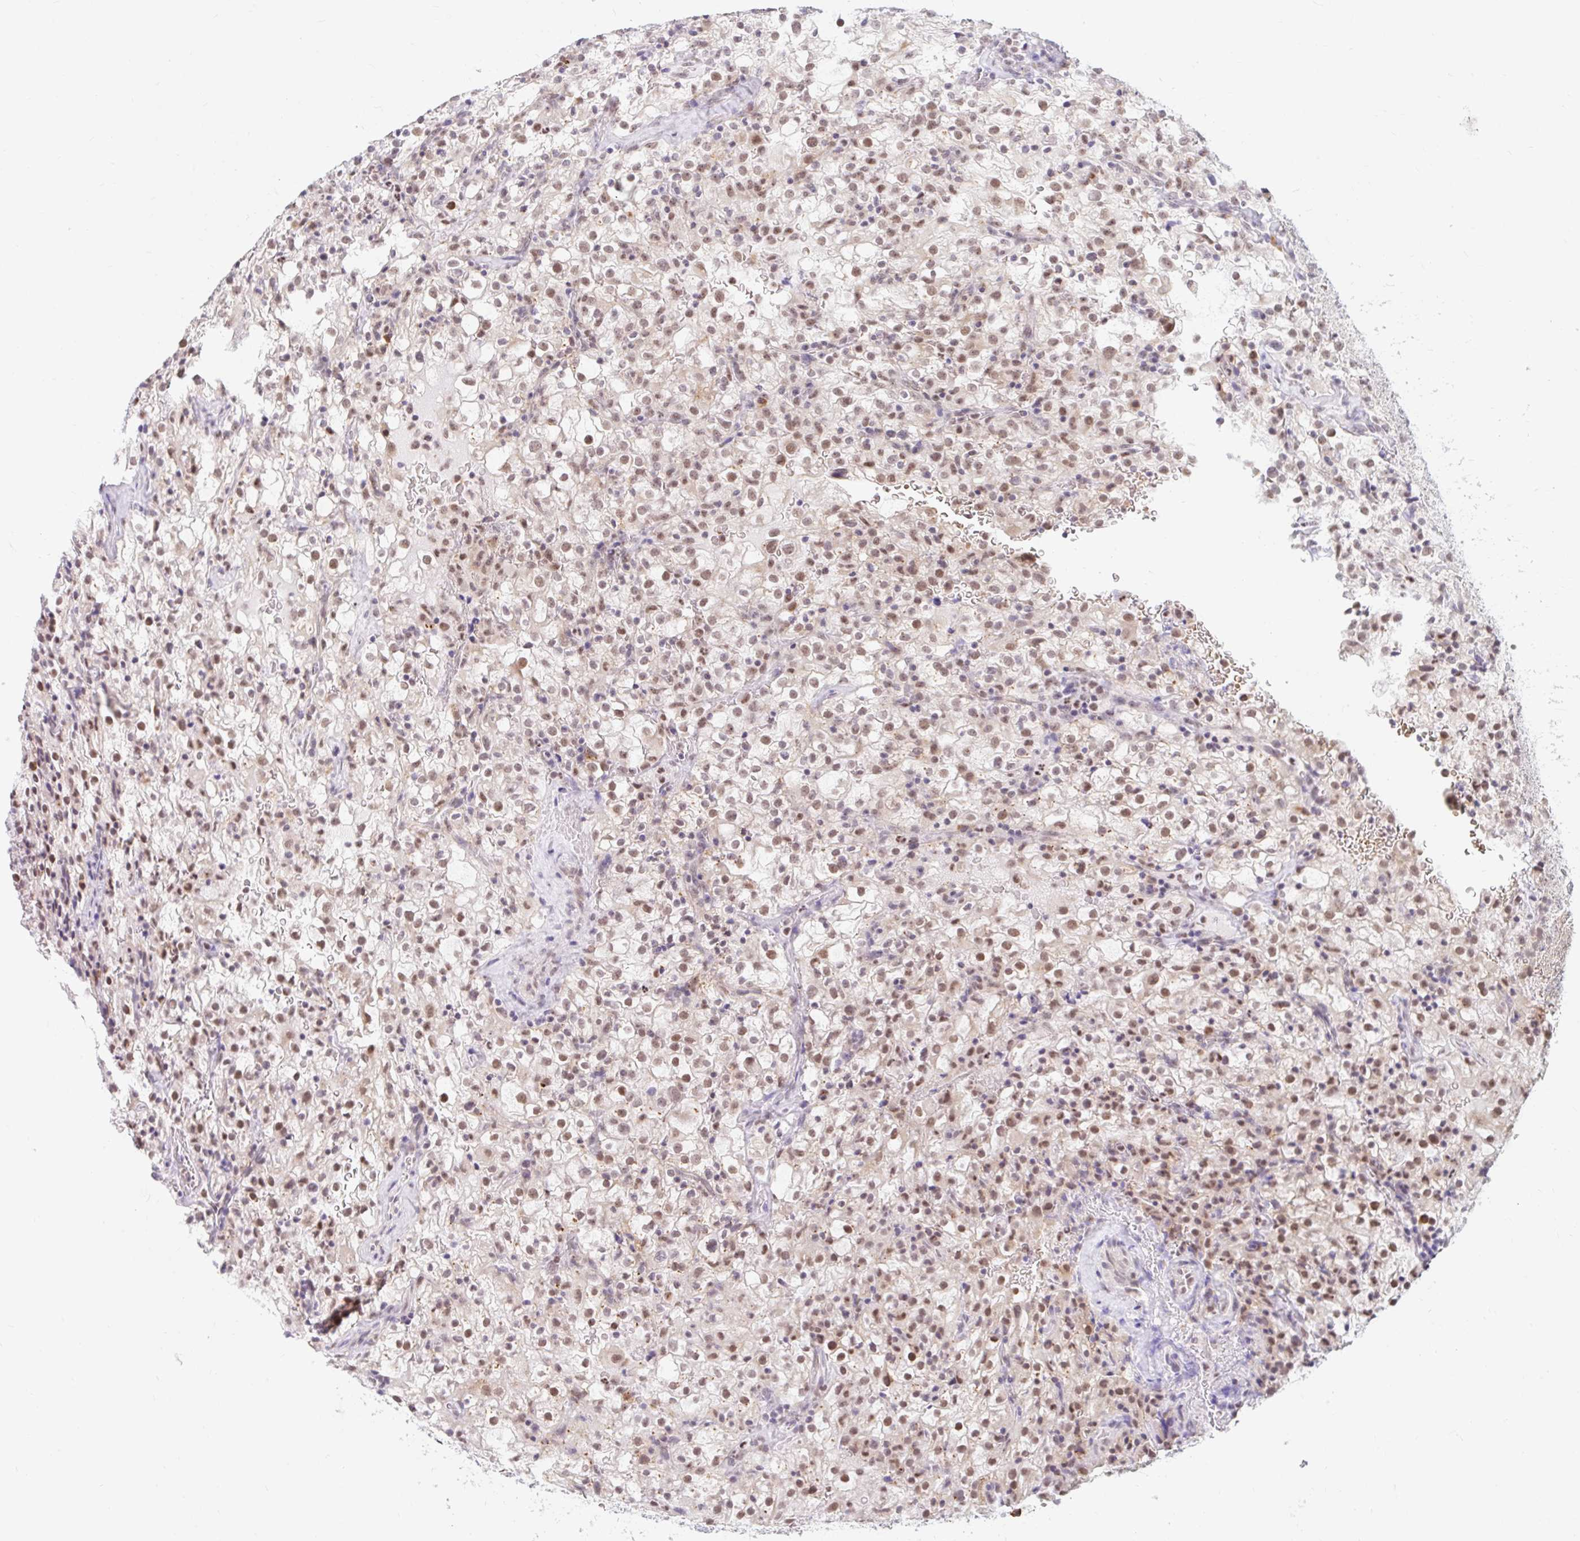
{"staining": {"intensity": "weak", "quantity": "25%-75%", "location": "nuclear"}, "tissue": "renal cancer", "cell_type": "Tumor cells", "image_type": "cancer", "snomed": [{"axis": "morphology", "description": "Adenocarcinoma, NOS"}, {"axis": "topography", "description": "Kidney"}], "caption": "Immunohistochemistry (IHC) of human renal cancer shows low levels of weak nuclear expression in approximately 25%-75% of tumor cells. Nuclei are stained in blue.", "gene": "SRSF10", "patient": {"sex": "female", "age": 74}}